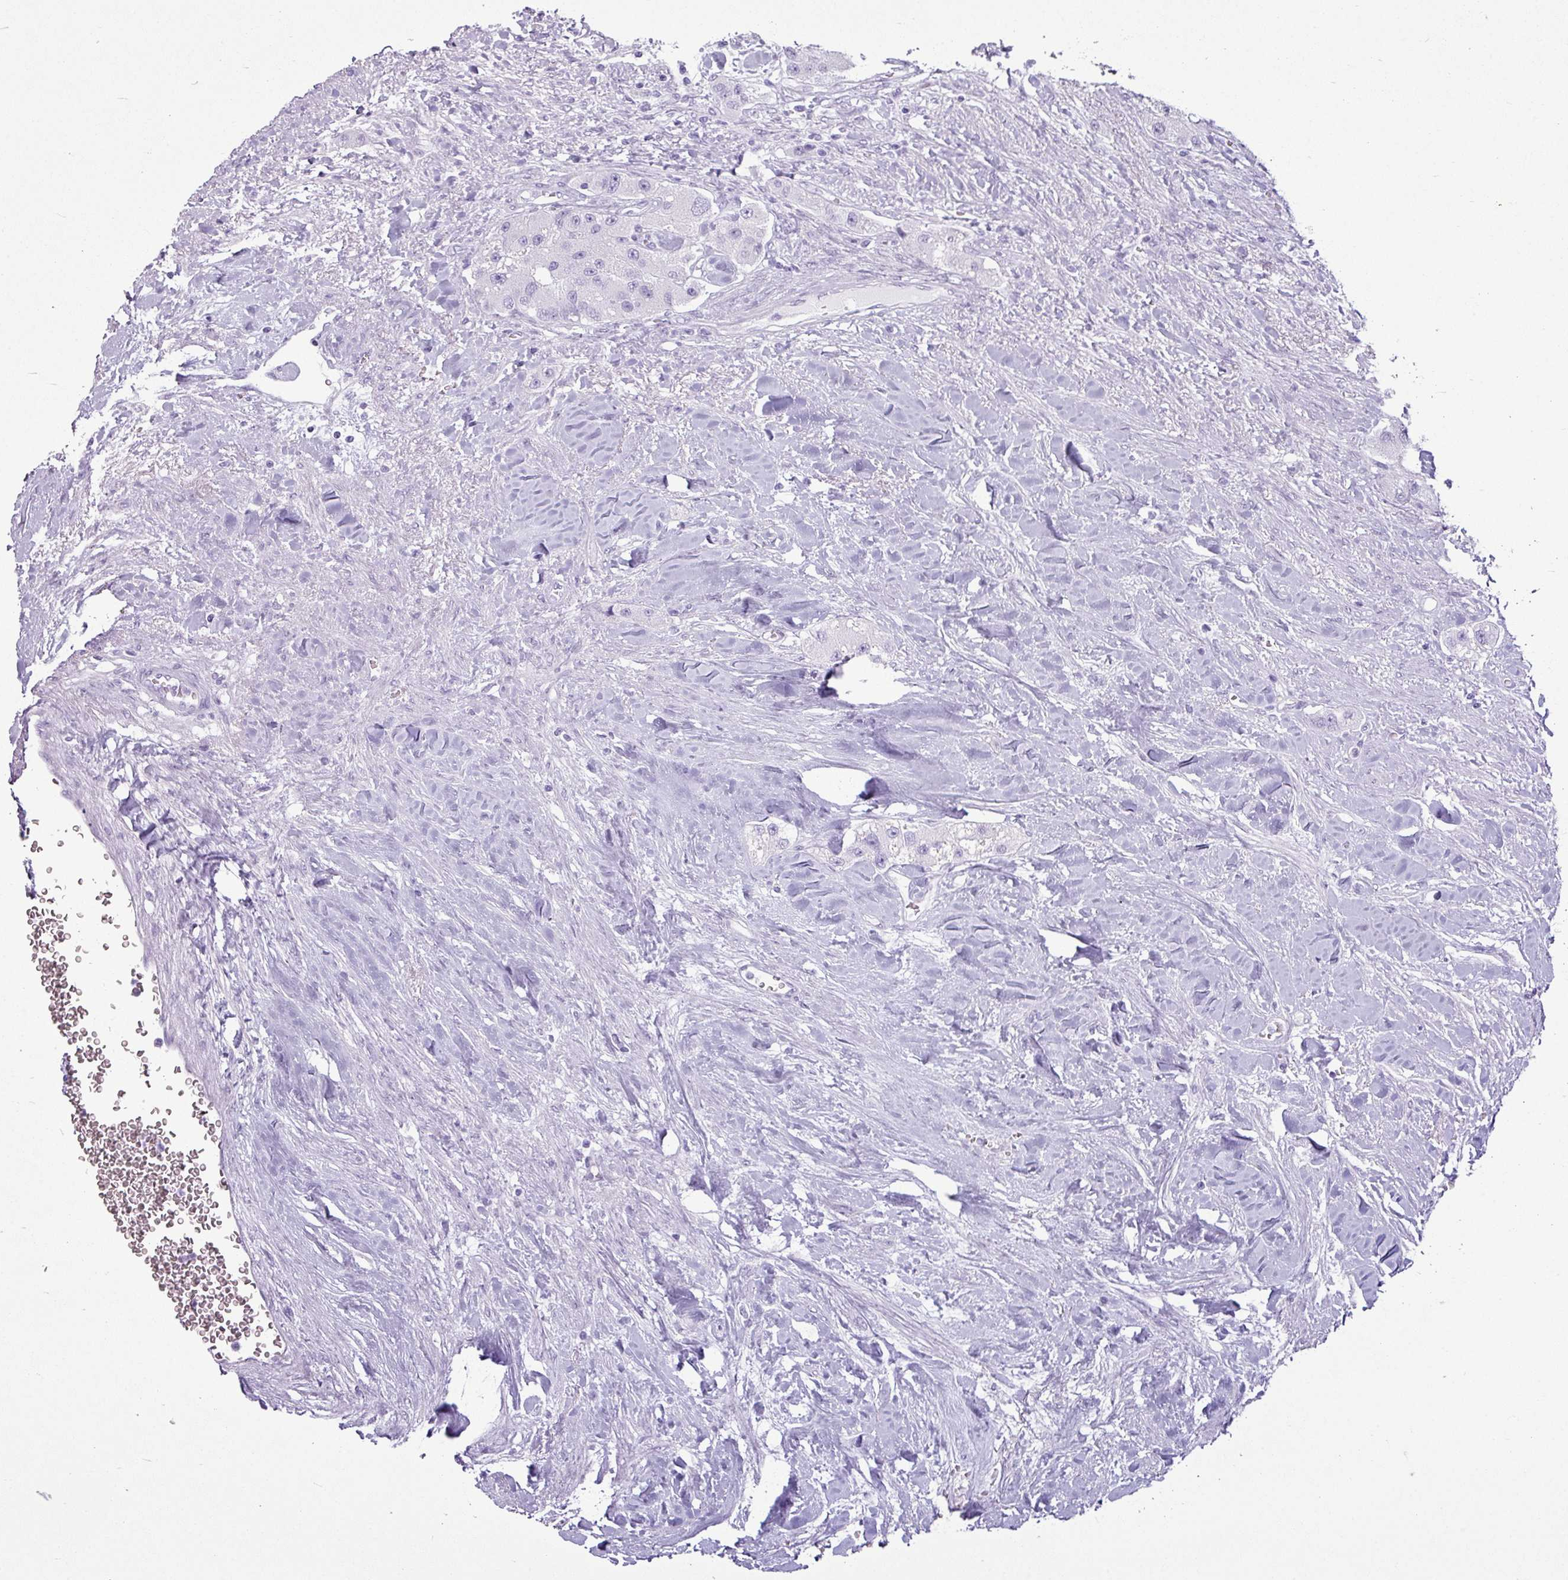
{"staining": {"intensity": "negative", "quantity": "none", "location": "none"}, "tissue": "carcinoid", "cell_type": "Tumor cells", "image_type": "cancer", "snomed": [{"axis": "morphology", "description": "Carcinoid, malignant, NOS"}, {"axis": "topography", "description": "Pancreas"}], "caption": "Malignant carcinoid was stained to show a protein in brown. There is no significant expression in tumor cells. (Brightfield microscopy of DAB (3,3'-diaminobenzidine) IHC at high magnification).", "gene": "AMY1B", "patient": {"sex": "male", "age": 41}}